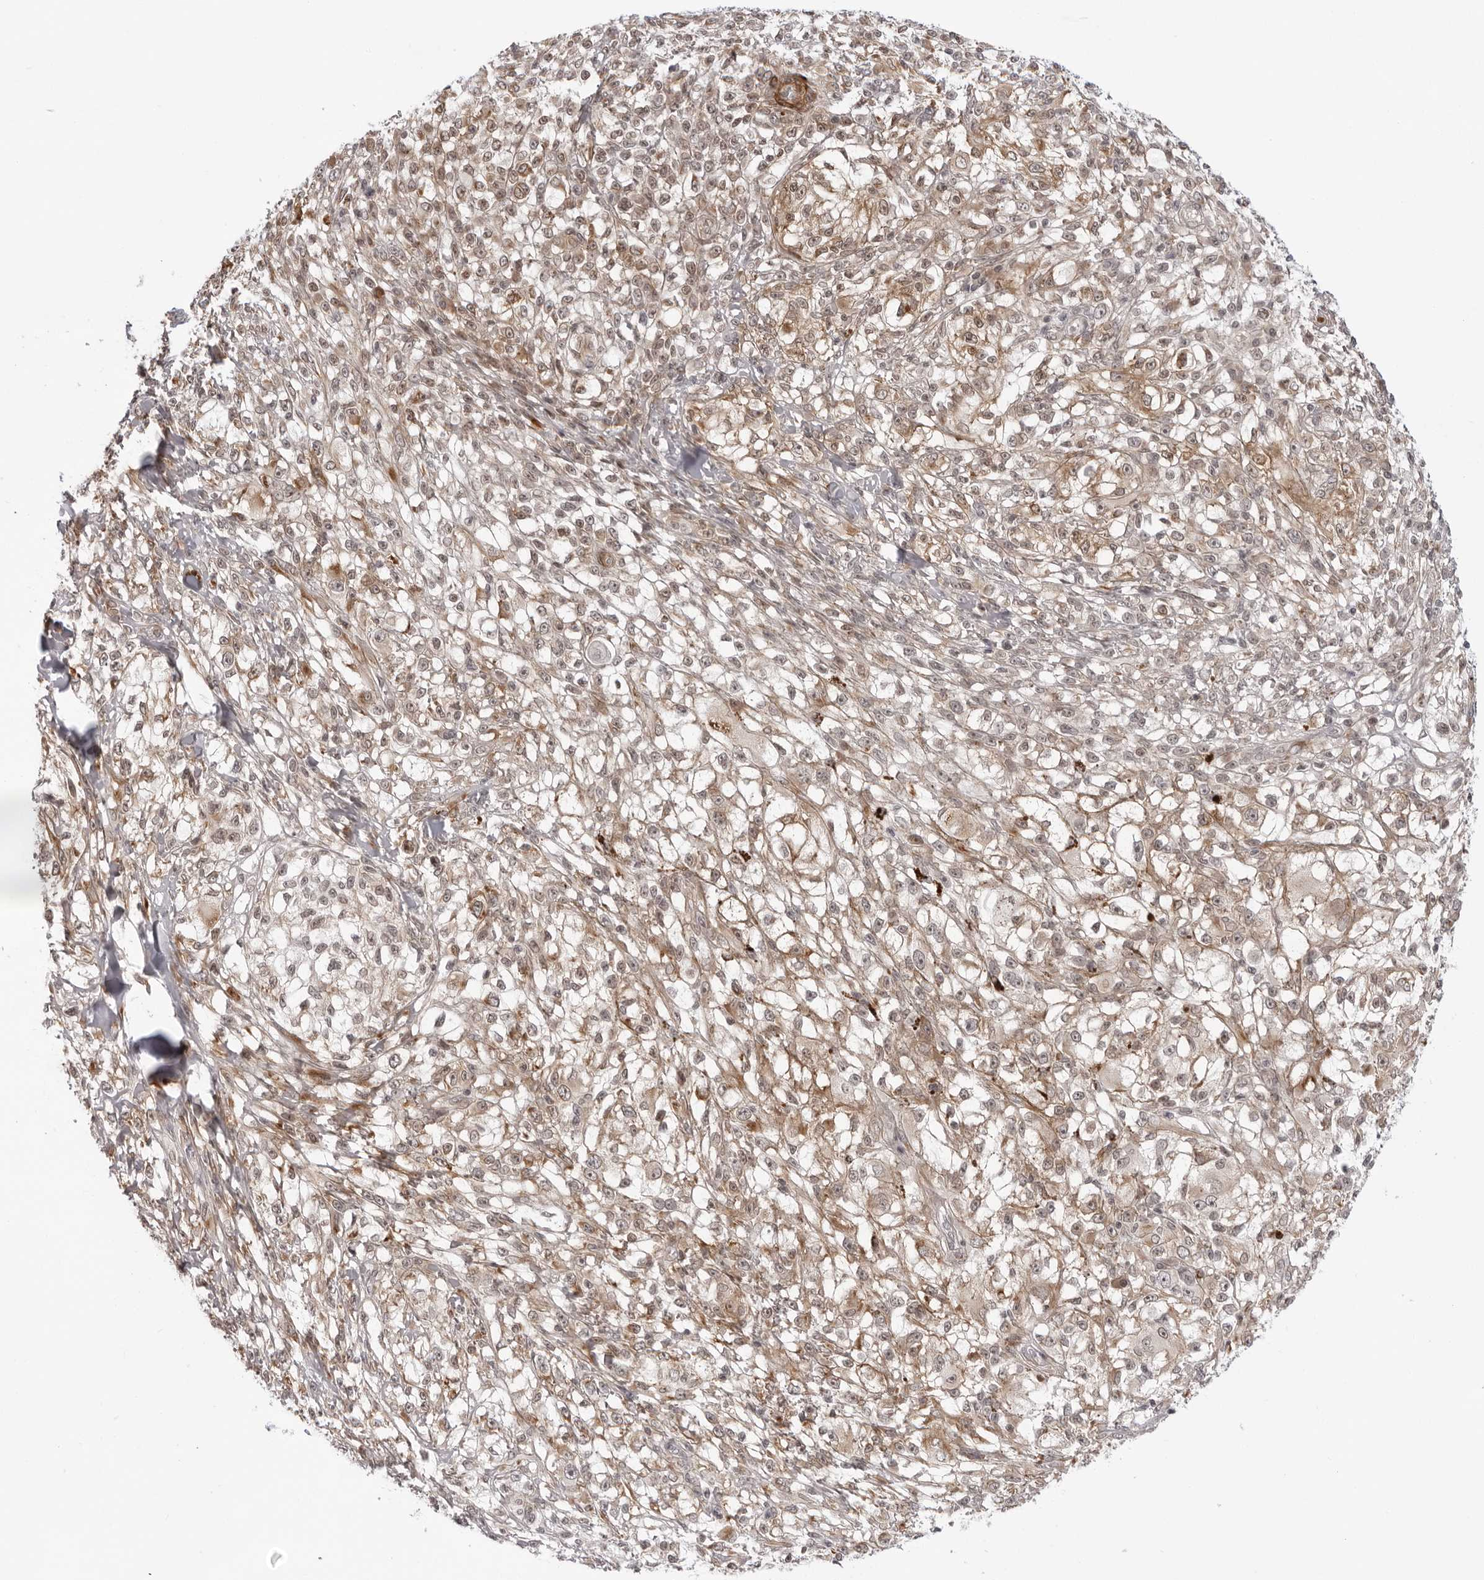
{"staining": {"intensity": "moderate", "quantity": ">75%", "location": "cytoplasmic/membranous"}, "tissue": "melanoma", "cell_type": "Tumor cells", "image_type": "cancer", "snomed": [{"axis": "morphology", "description": "Malignant melanoma, NOS"}, {"axis": "topography", "description": "Skin of head"}], "caption": "This photomicrograph exhibits immunohistochemistry staining of human malignant melanoma, with medium moderate cytoplasmic/membranous expression in about >75% of tumor cells.", "gene": "SRGAP2", "patient": {"sex": "male", "age": 83}}